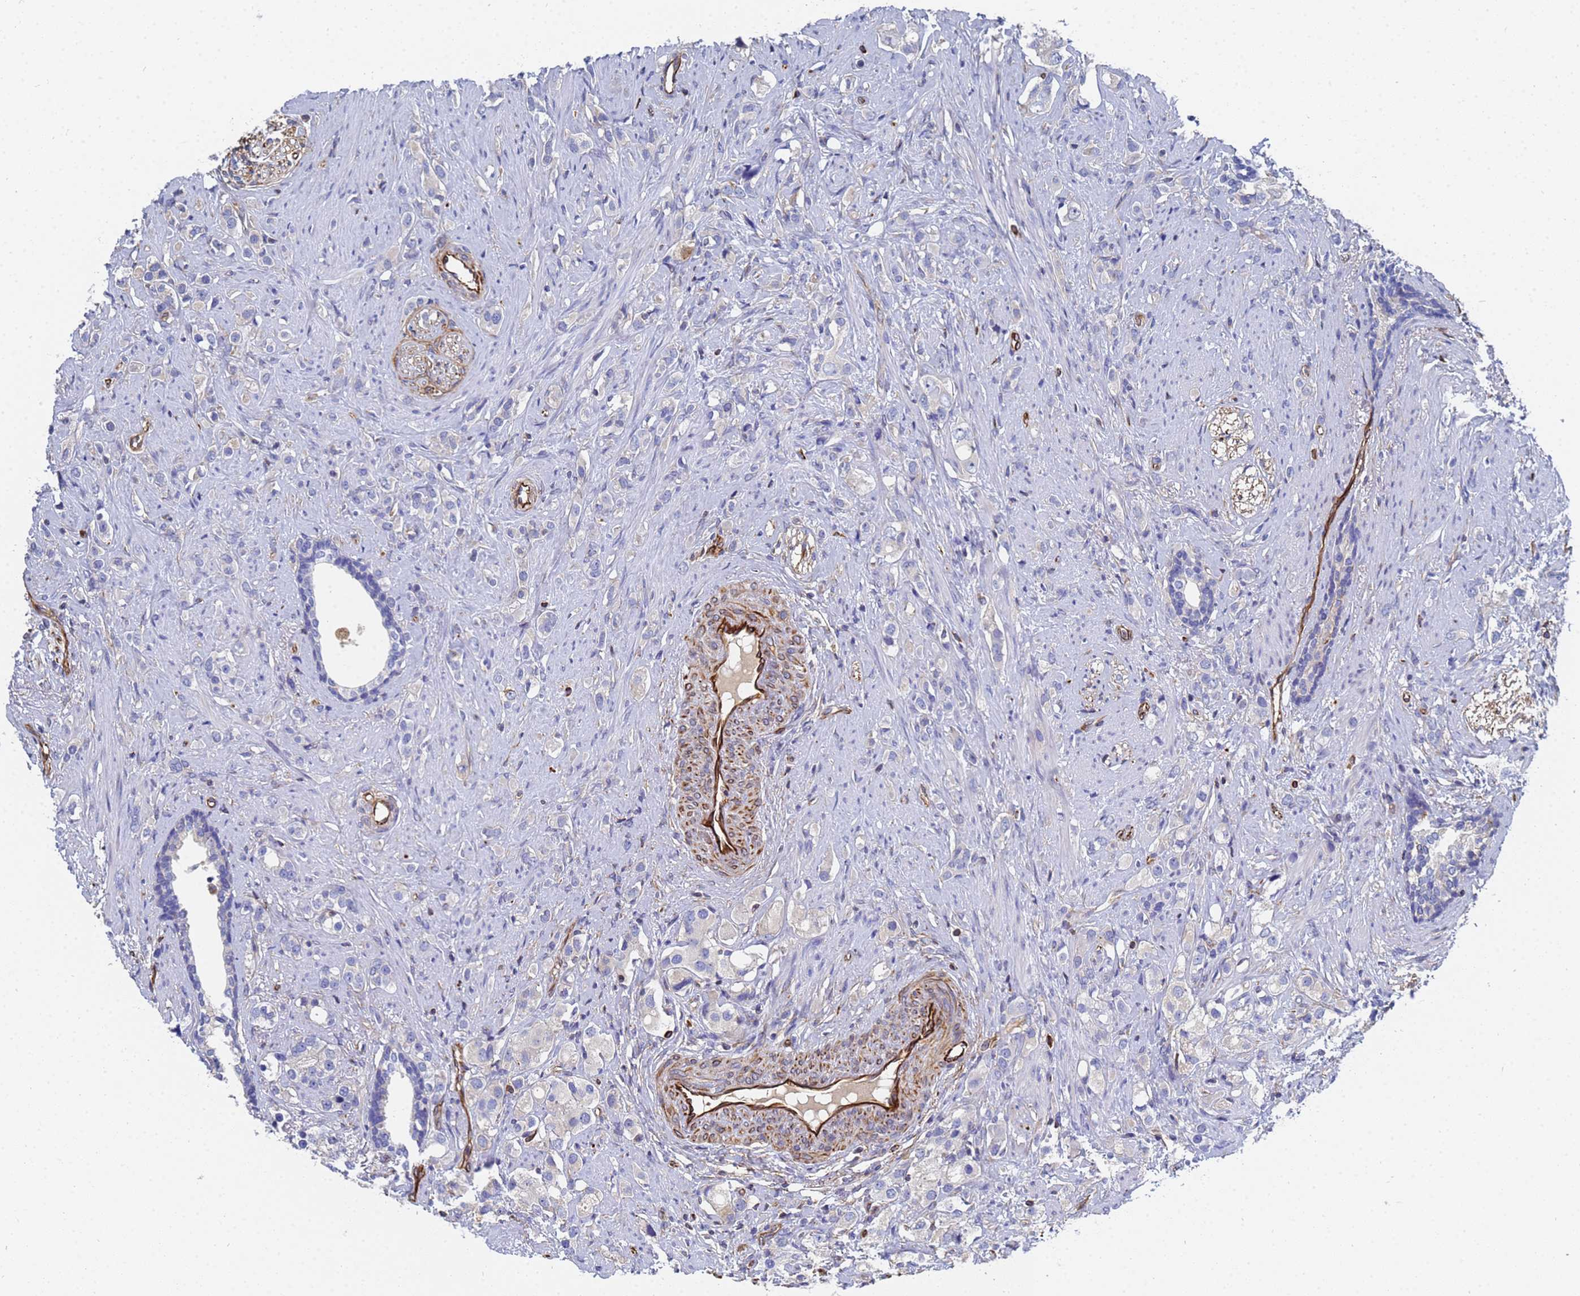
{"staining": {"intensity": "negative", "quantity": "none", "location": "none"}, "tissue": "prostate cancer", "cell_type": "Tumor cells", "image_type": "cancer", "snomed": [{"axis": "morphology", "description": "Adenocarcinoma, High grade"}, {"axis": "topography", "description": "Prostate"}], "caption": "Immunohistochemical staining of human adenocarcinoma (high-grade) (prostate) demonstrates no significant expression in tumor cells.", "gene": "SYT13", "patient": {"sex": "male", "age": 63}}